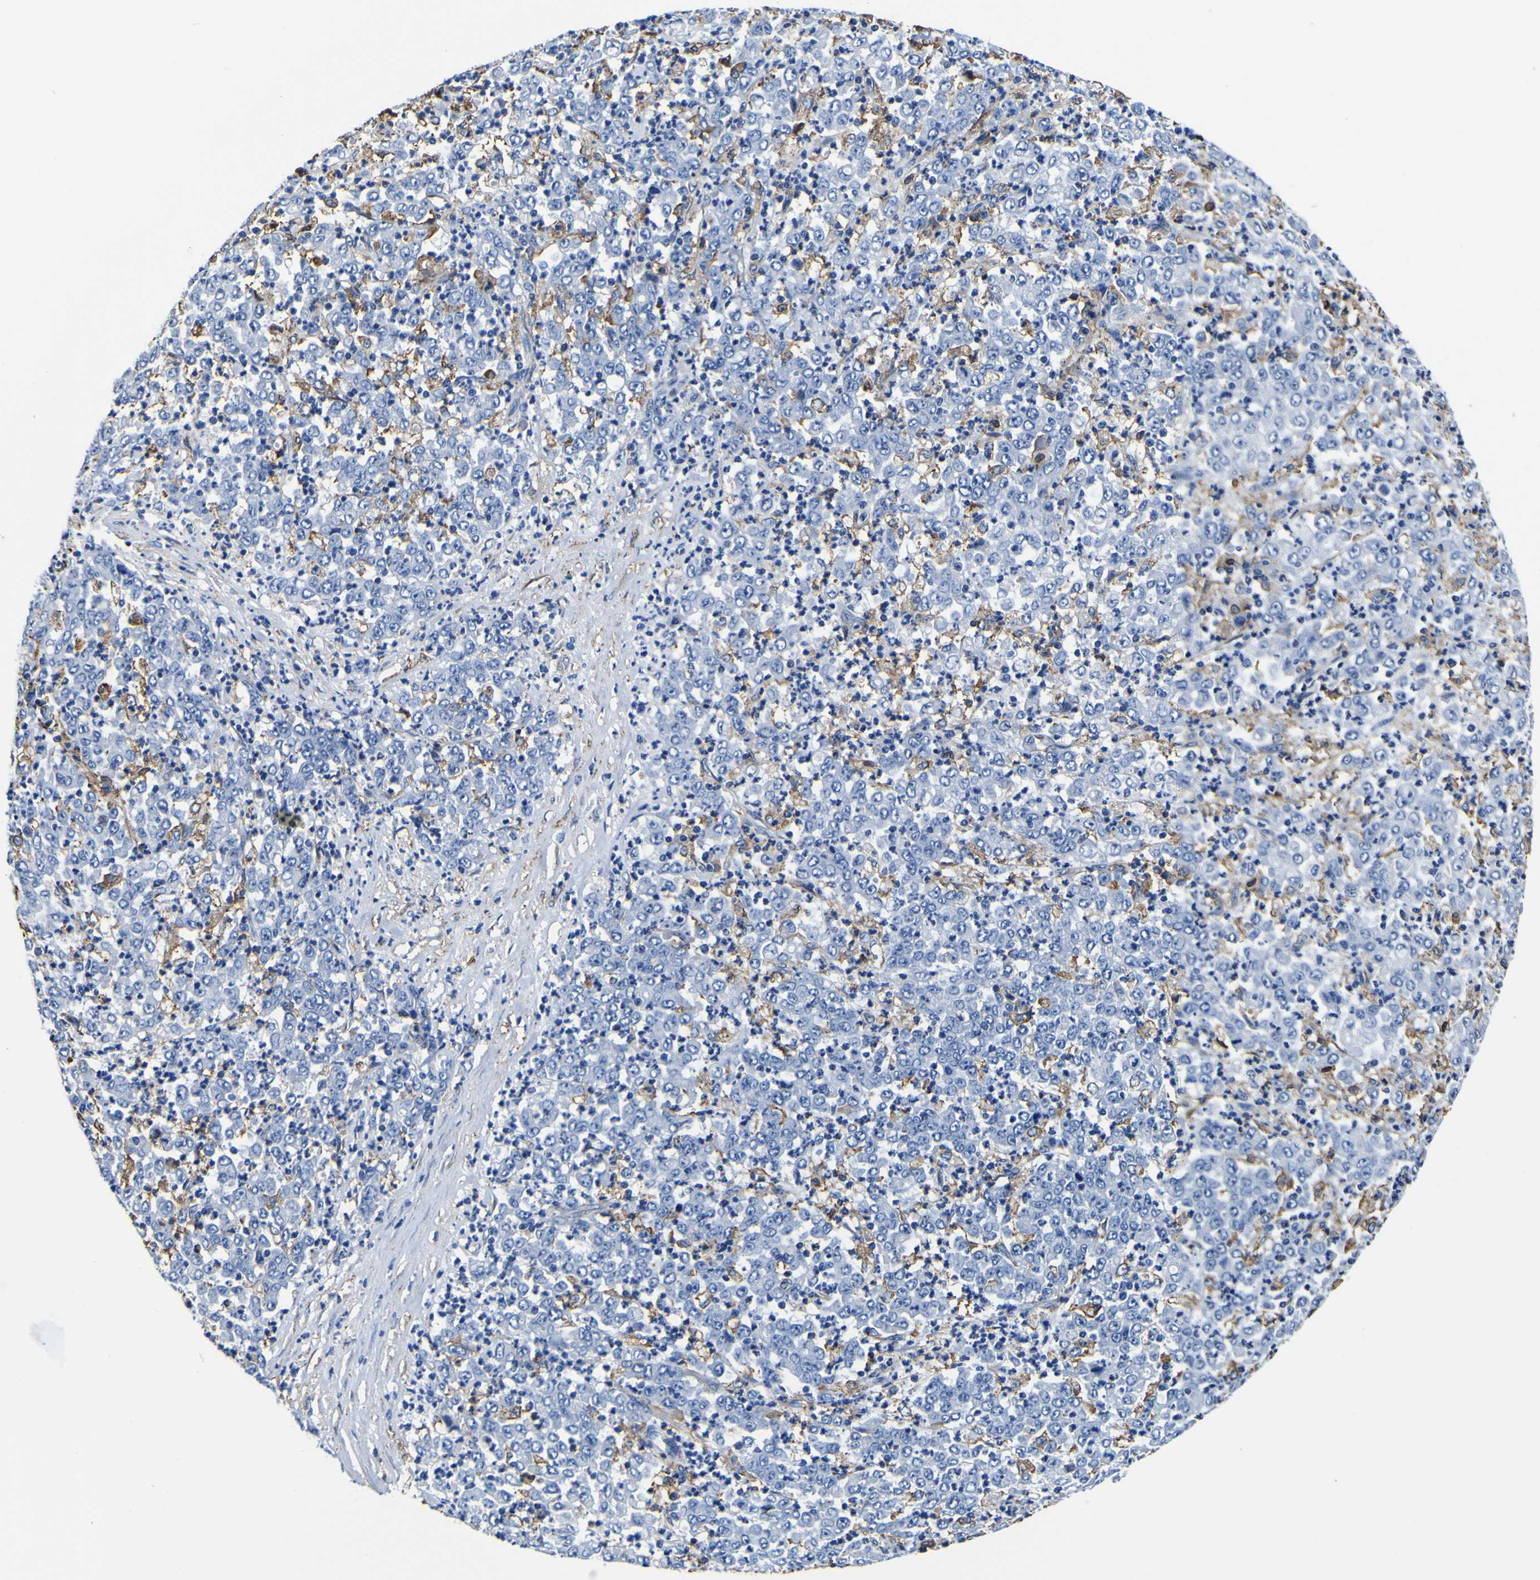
{"staining": {"intensity": "negative", "quantity": "none", "location": "none"}, "tissue": "stomach cancer", "cell_type": "Tumor cells", "image_type": "cancer", "snomed": [{"axis": "morphology", "description": "Adenocarcinoma, NOS"}, {"axis": "topography", "description": "Stomach, lower"}], "caption": "The photomicrograph exhibits no significant positivity in tumor cells of adenocarcinoma (stomach).", "gene": "PXDN", "patient": {"sex": "female", "age": 71}}